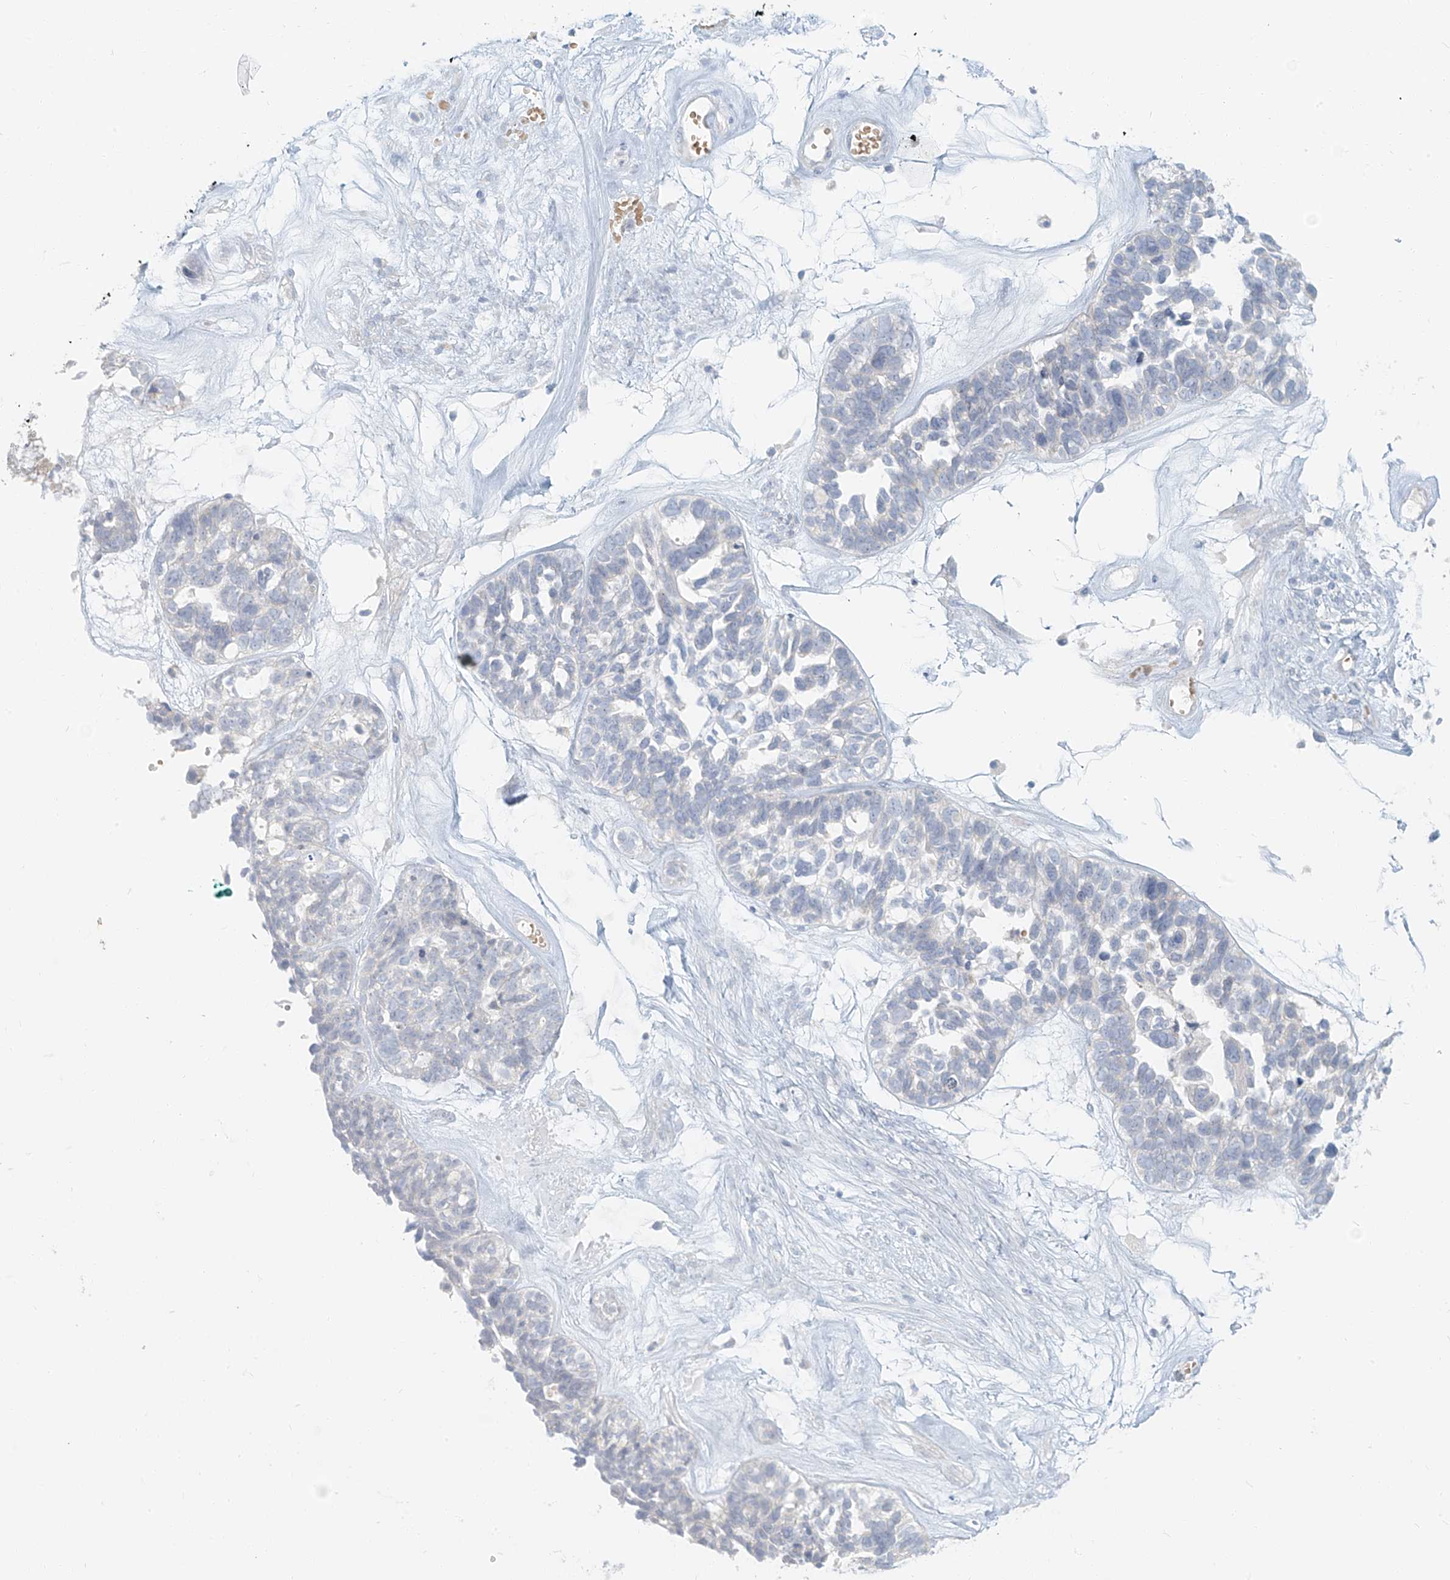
{"staining": {"intensity": "negative", "quantity": "none", "location": "none"}, "tissue": "ovarian cancer", "cell_type": "Tumor cells", "image_type": "cancer", "snomed": [{"axis": "morphology", "description": "Cystadenocarcinoma, serous, NOS"}, {"axis": "topography", "description": "Ovary"}], "caption": "High magnification brightfield microscopy of ovarian cancer stained with DAB (3,3'-diaminobenzidine) (brown) and counterstained with hematoxylin (blue): tumor cells show no significant expression.", "gene": "PGC", "patient": {"sex": "female", "age": 79}}